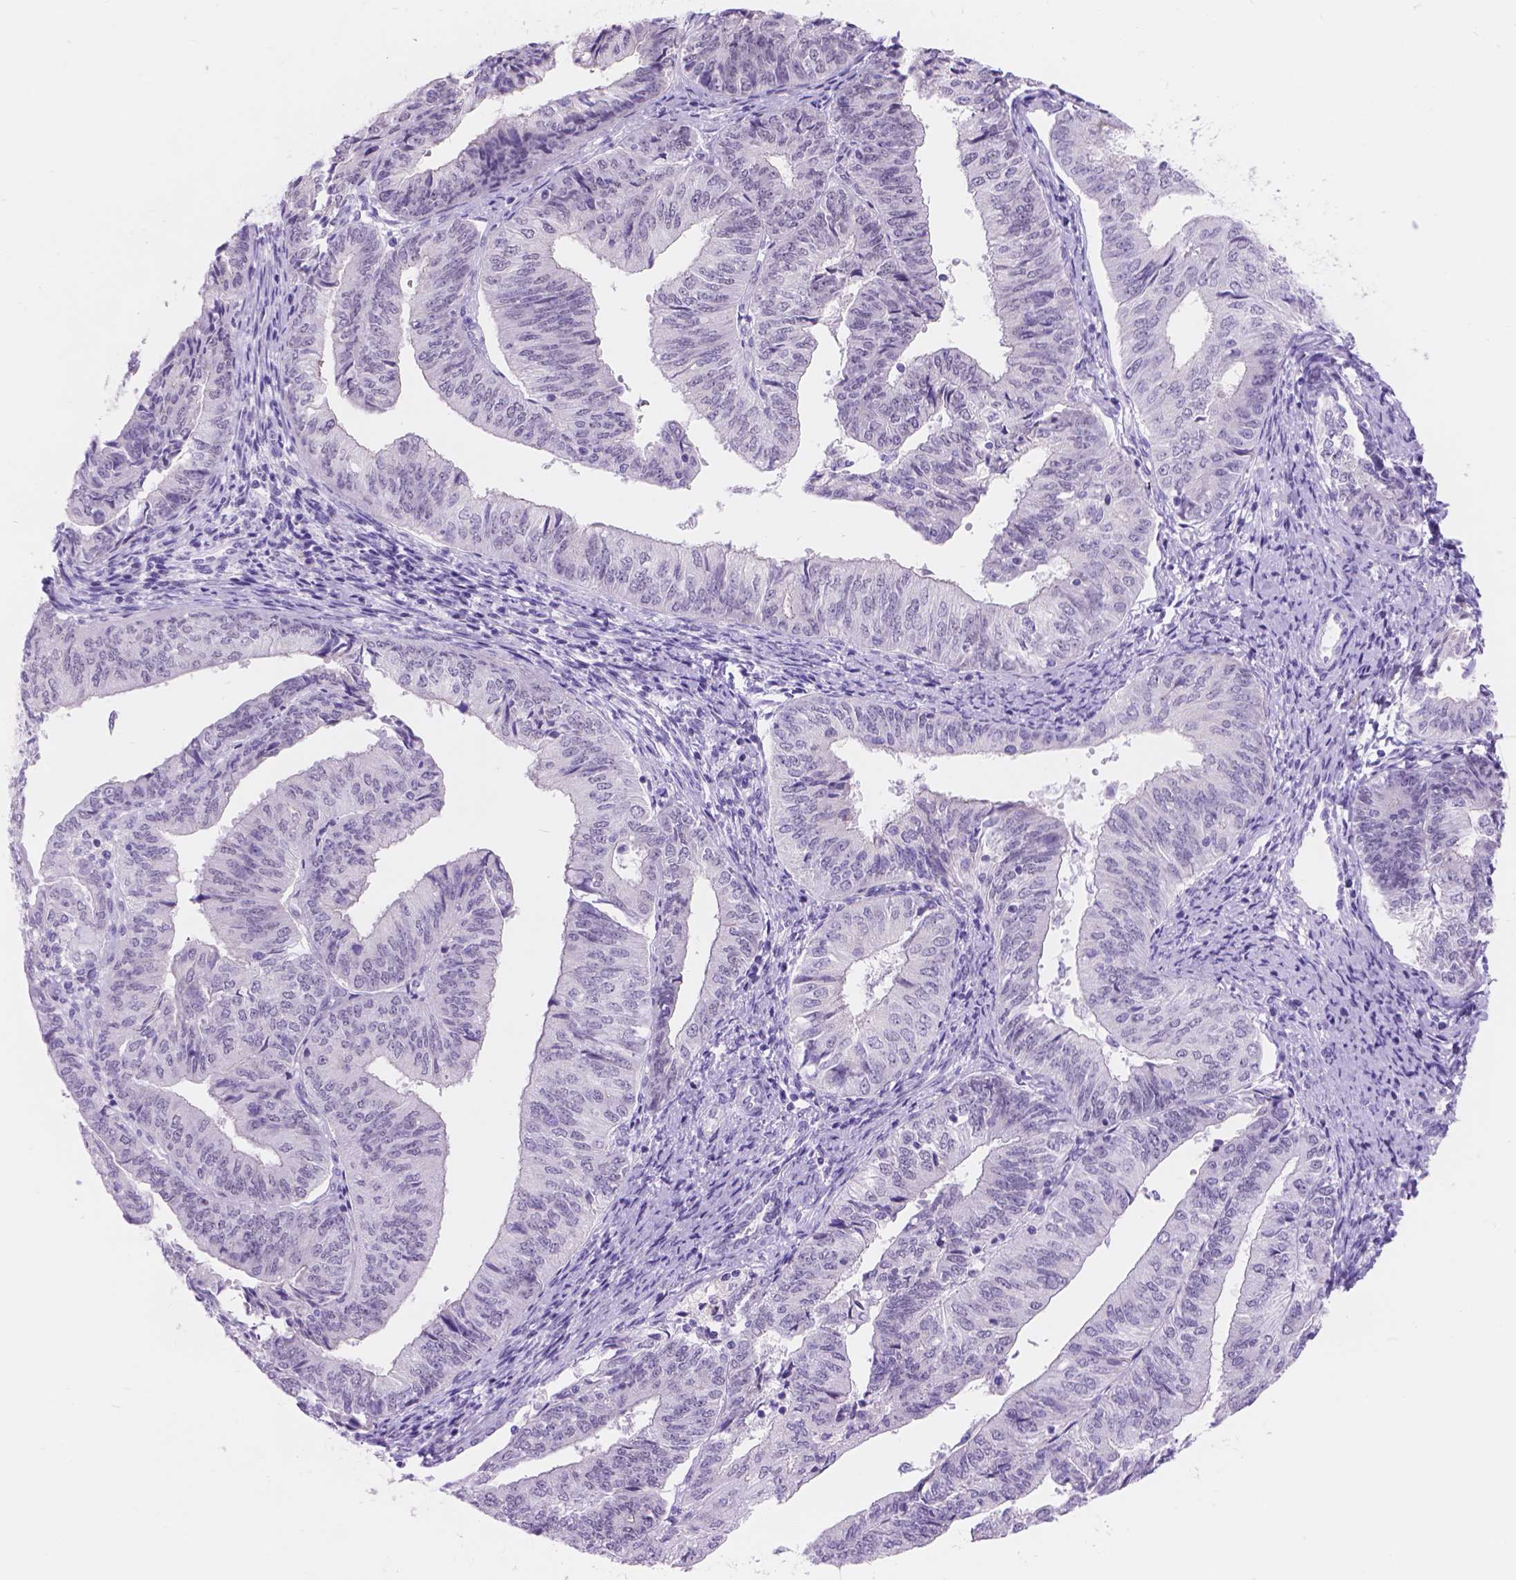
{"staining": {"intensity": "negative", "quantity": "none", "location": "none"}, "tissue": "endometrial cancer", "cell_type": "Tumor cells", "image_type": "cancer", "snomed": [{"axis": "morphology", "description": "Adenocarcinoma, NOS"}, {"axis": "topography", "description": "Endometrium"}], "caption": "This is an immunohistochemistry (IHC) micrograph of human endometrial cancer. There is no staining in tumor cells.", "gene": "DCC", "patient": {"sex": "female", "age": 58}}